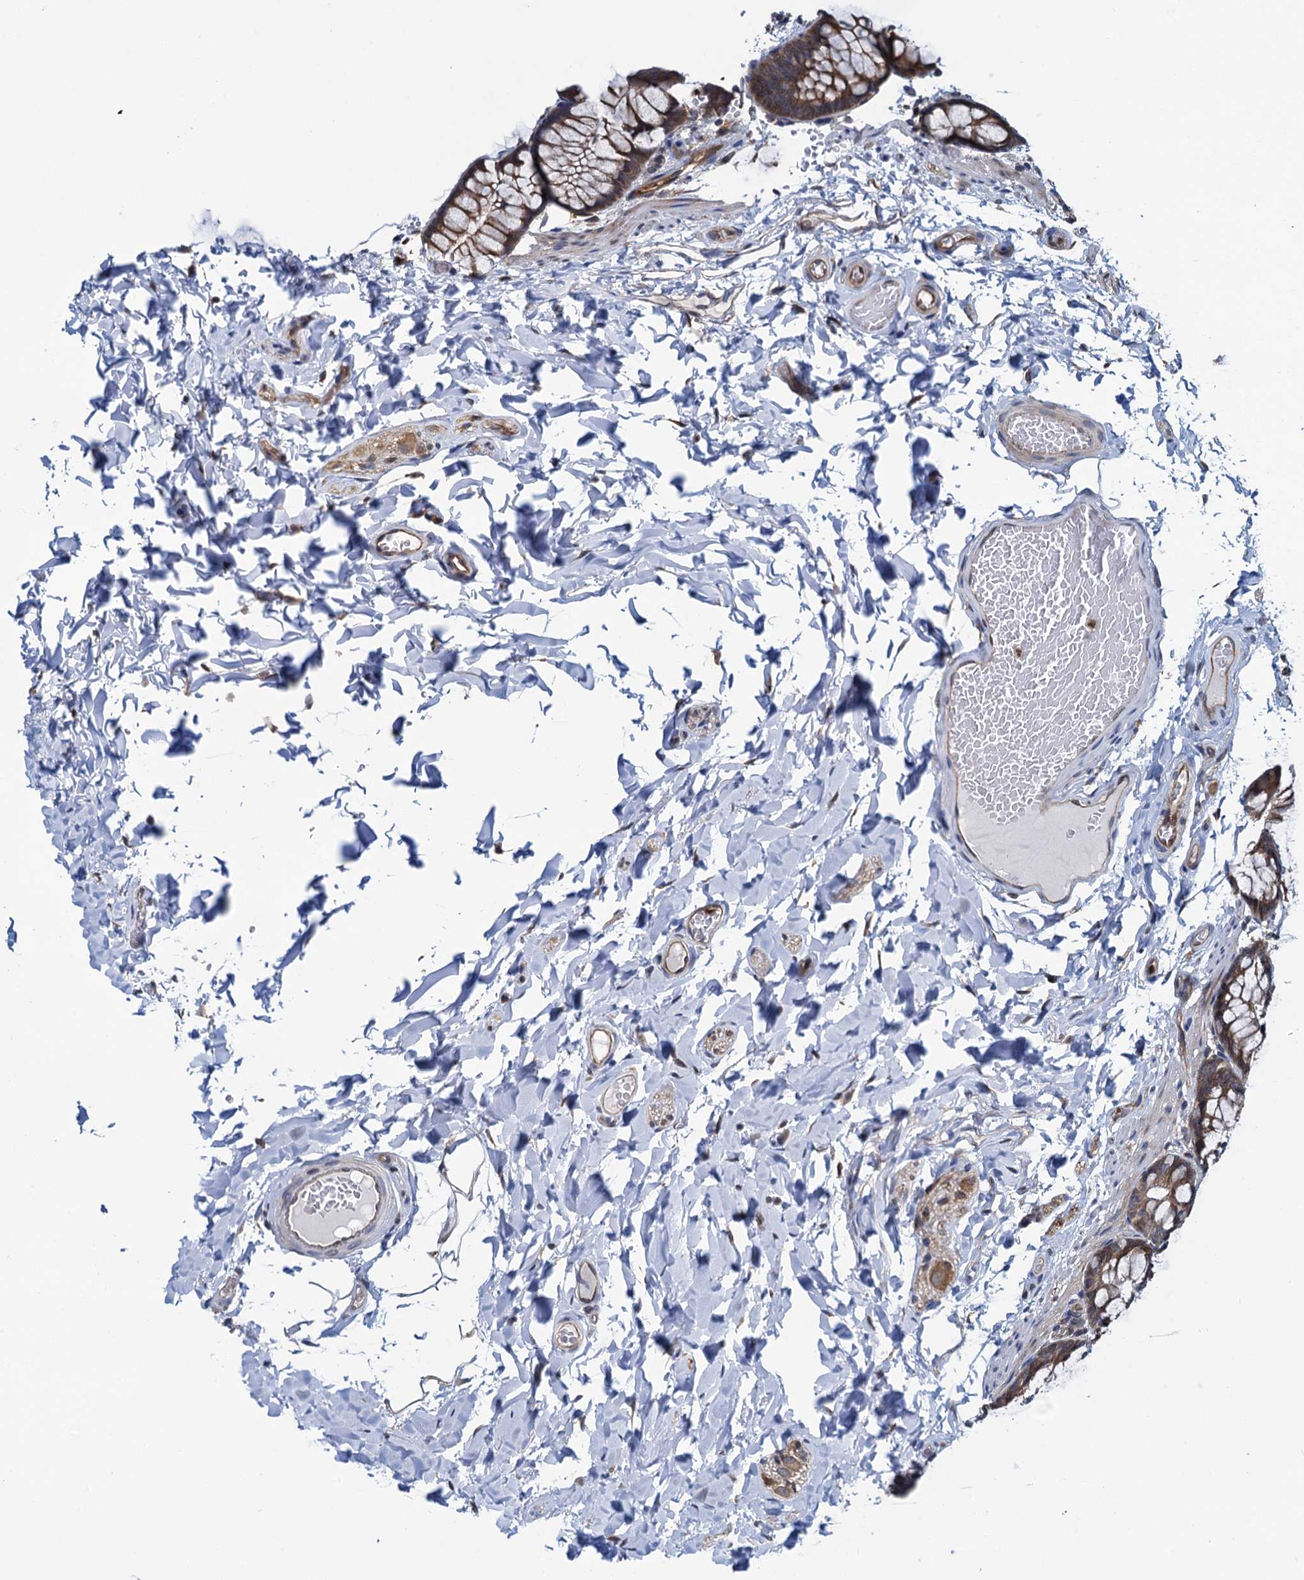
{"staining": {"intensity": "weak", "quantity": ">75%", "location": "cytoplasmic/membranous"}, "tissue": "colon", "cell_type": "Endothelial cells", "image_type": "normal", "snomed": [{"axis": "morphology", "description": "Normal tissue, NOS"}, {"axis": "topography", "description": "Colon"}], "caption": "The histopathology image exhibits staining of unremarkable colon, revealing weak cytoplasmic/membranous protein expression (brown color) within endothelial cells. (DAB IHC, brown staining for protein, blue staining for nuclei).", "gene": "RNF125", "patient": {"sex": "male", "age": 47}}